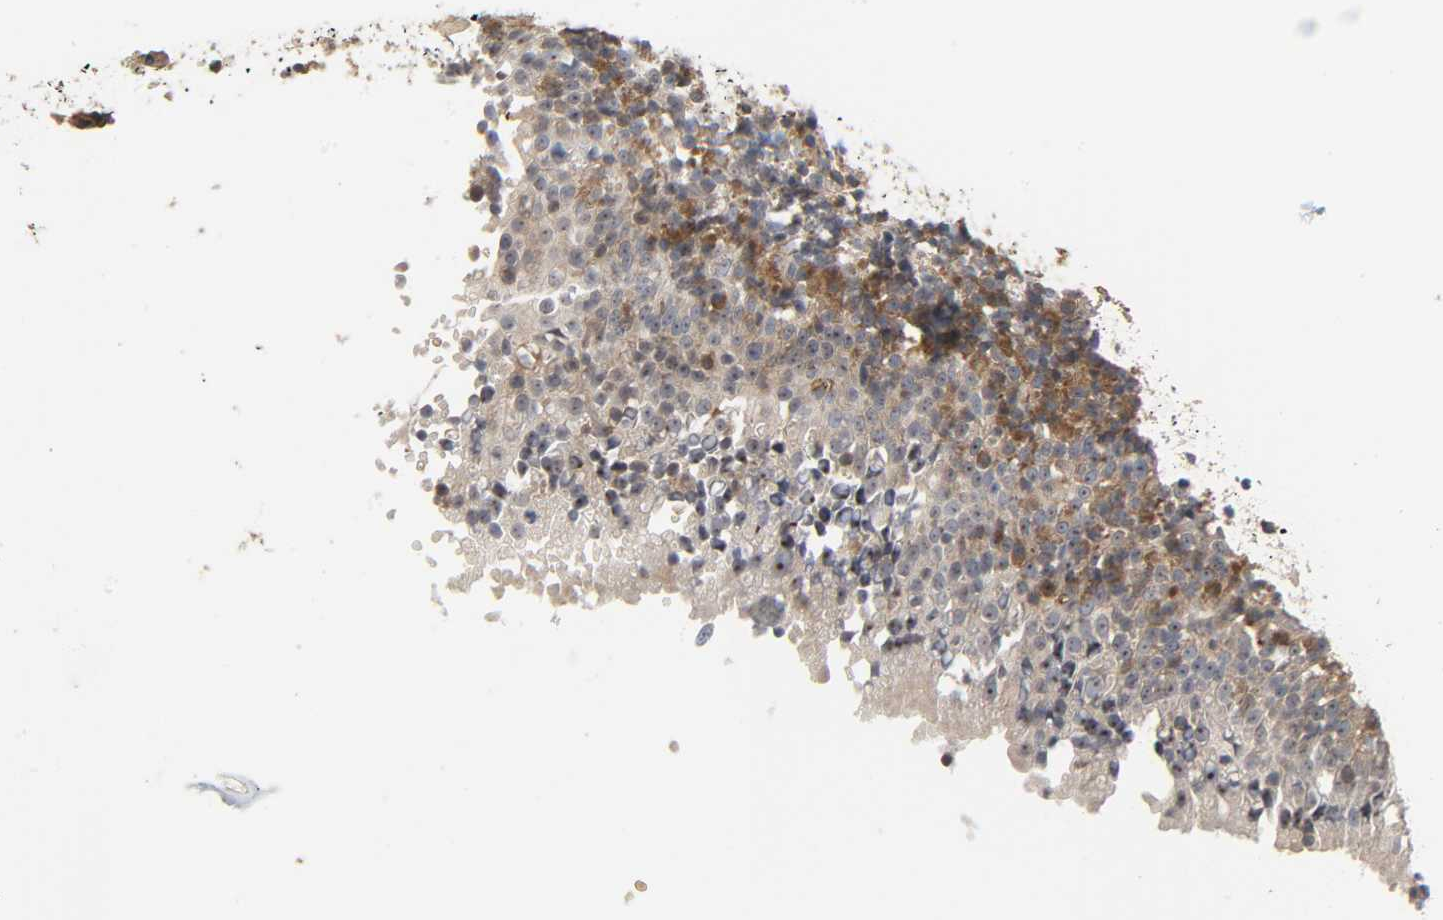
{"staining": {"intensity": "strong", "quantity": ">75%", "location": "cytoplasmic/membranous"}, "tissue": "tonsil", "cell_type": "Germinal center cells", "image_type": "normal", "snomed": [{"axis": "morphology", "description": "Normal tissue, NOS"}, {"axis": "topography", "description": "Tonsil"}], "caption": "Benign tonsil was stained to show a protein in brown. There is high levels of strong cytoplasmic/membranous positivity in approximately >75% of germinal center cells. The staining was performed using DAB to visualize the protein expression in brown, while the nuclei were stained in blue with hematoxylin (Magnification: 20x).", "gene": "PLEKHA2", "patient": {"sex": "female", "age": 40}}